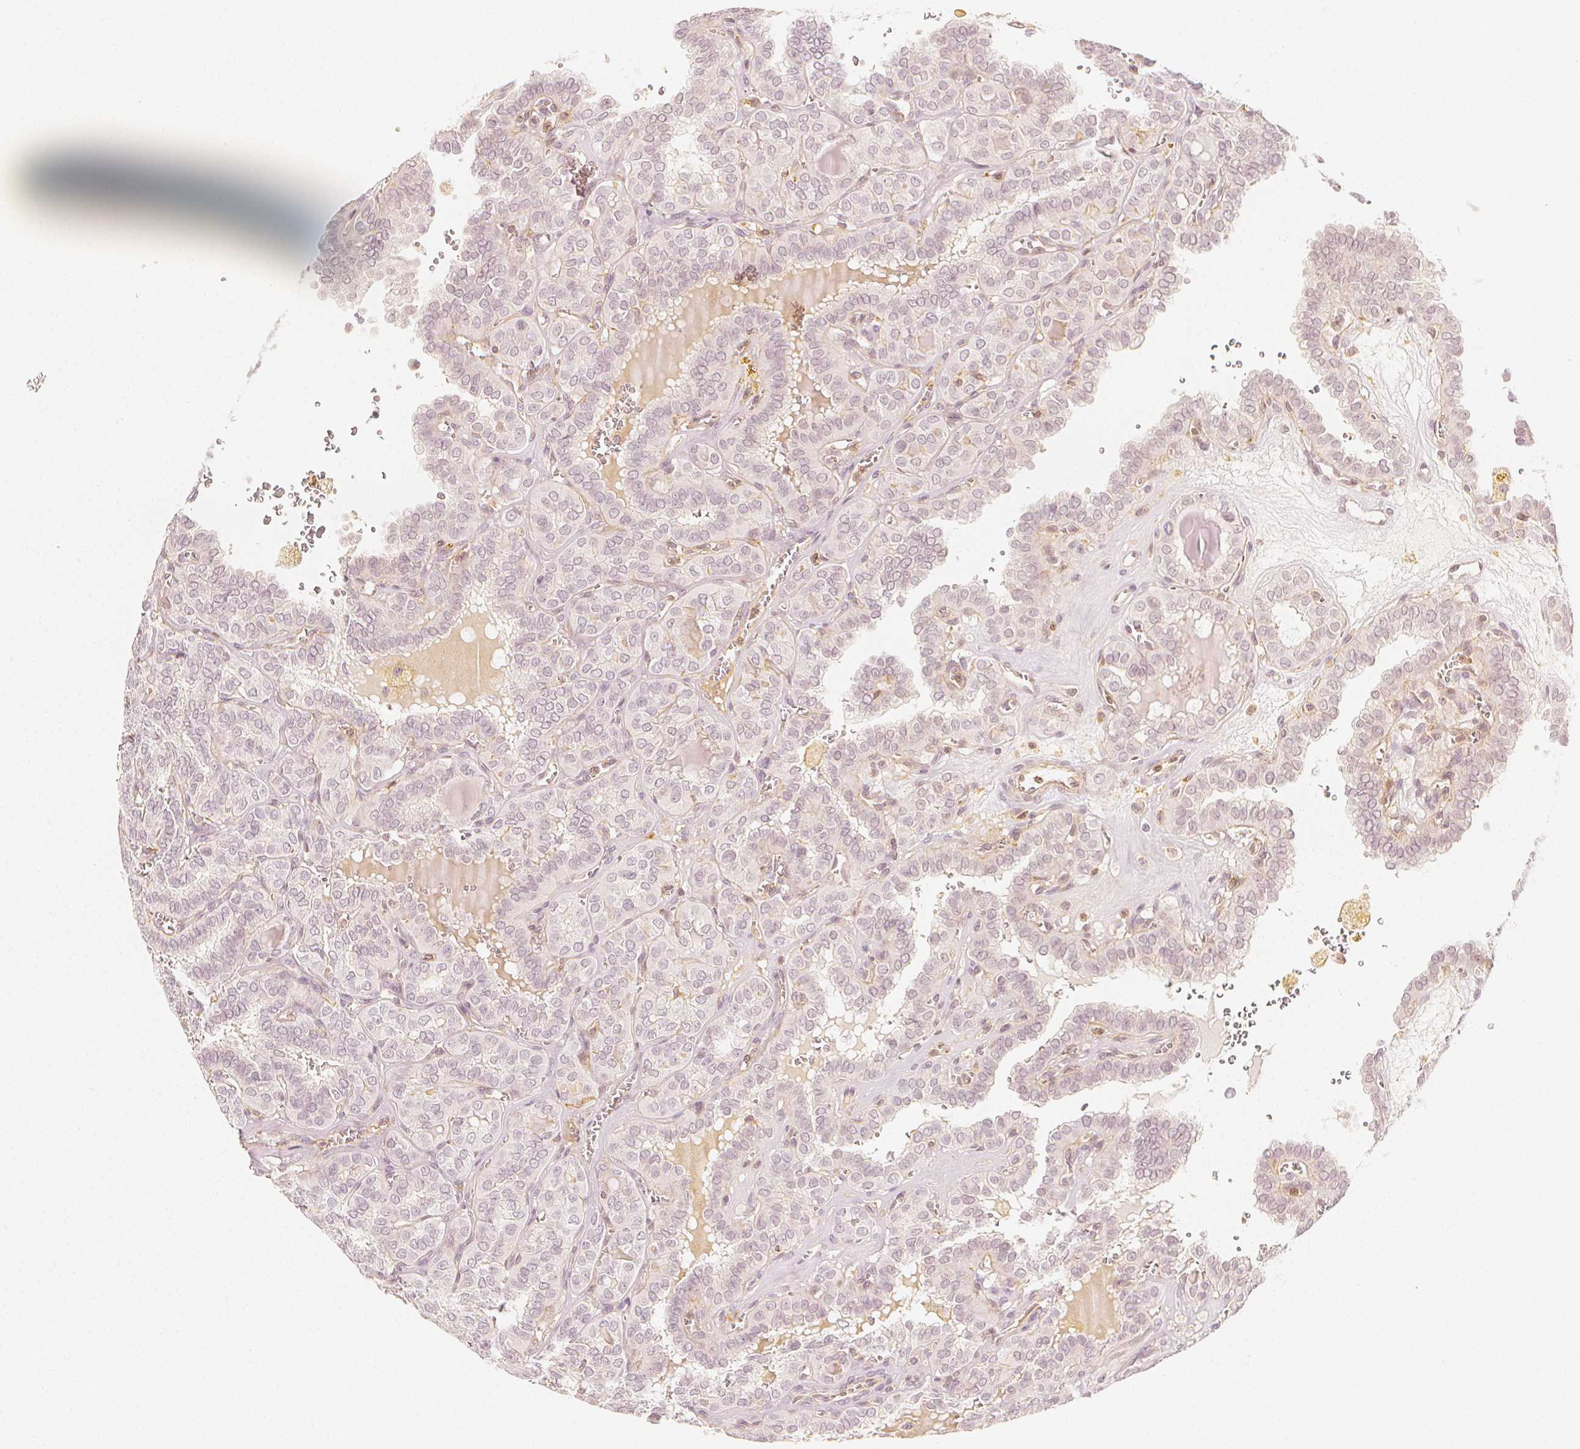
{"staining": {"intensity": "negative", "quantity": "none", "location": "none"}, "tissue": "thyroid cancer", "cell_type": "Tumor cells", "image_type": "cancer", "snomed": [{"axis": "morphology", "description": "Papillary adenocarcinoma, NOS"}, {"axis": "topography", "description": "Thyroid gland"}], "caption": "This is an immunohistochemistry histopathology image of thyroid papillary adenocarcinoma. There is no staining in tumor cells.", "gene": "ARHGAP26", "patient": {"sex": "female", "age": 41}}